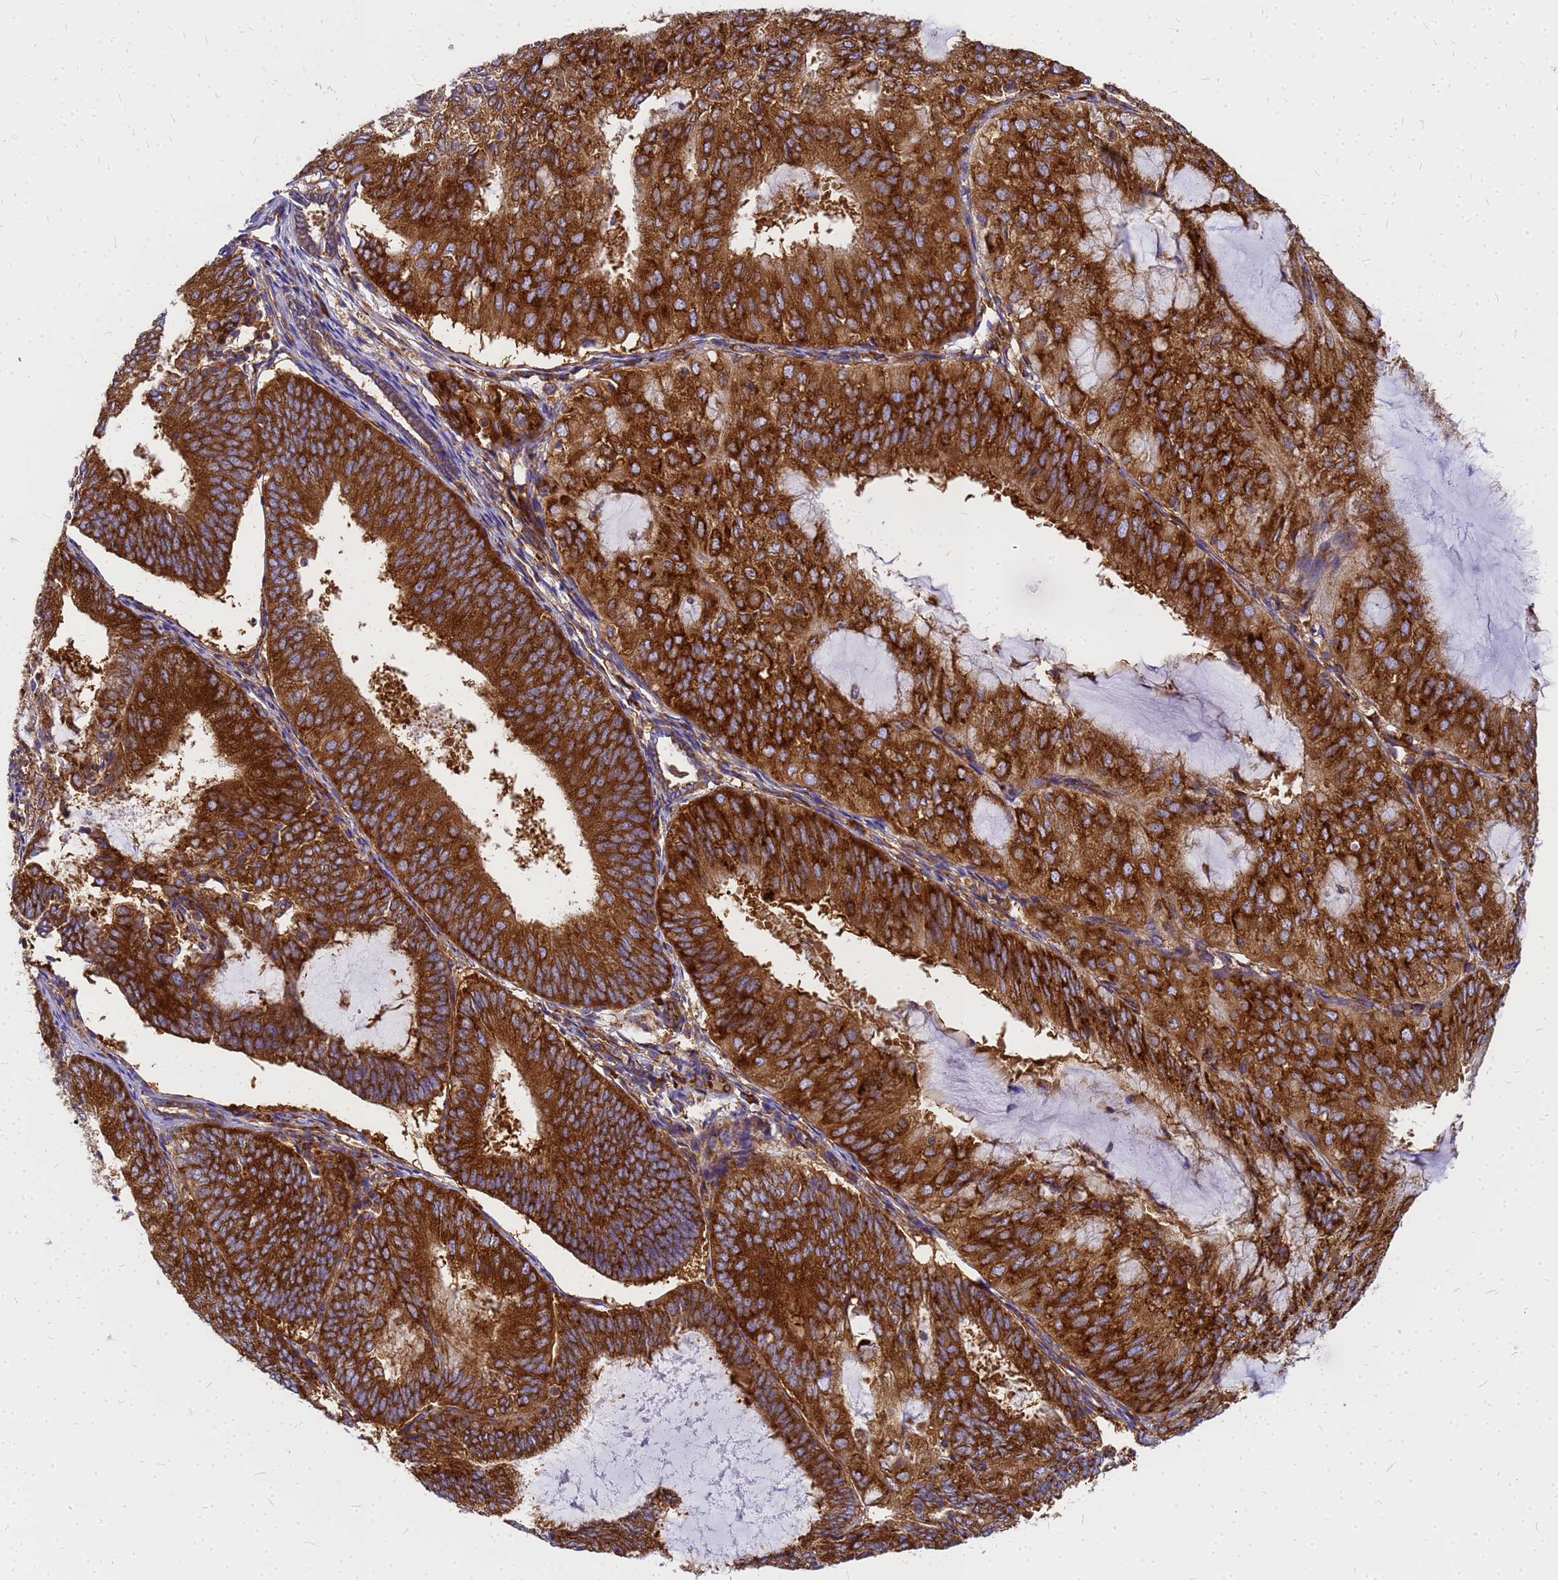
{"staining": {"intensity": "strong", "quantity": ">75%", "location": "cytoplasmic/membranous"}, "tissue": "endometrial cancer", "cell_type": "Tumor cells", "image_type": "cancer", "snomed": [{"axis": "morphology", "description": "Adenocarcinoma, NOS"}, {"axis": "topography", "description": "Endometrium"}], "caption": "This micrograph displays endometrial adenocarcinoma stained with IHC to label a protein in brown. The cytoplasmic/membranous of tumor cells show strong positivity for the protein. Nuclei are counter-stained blue.", "gene": "EEF1D", "patient": {"sex": "female", "age": 81}}